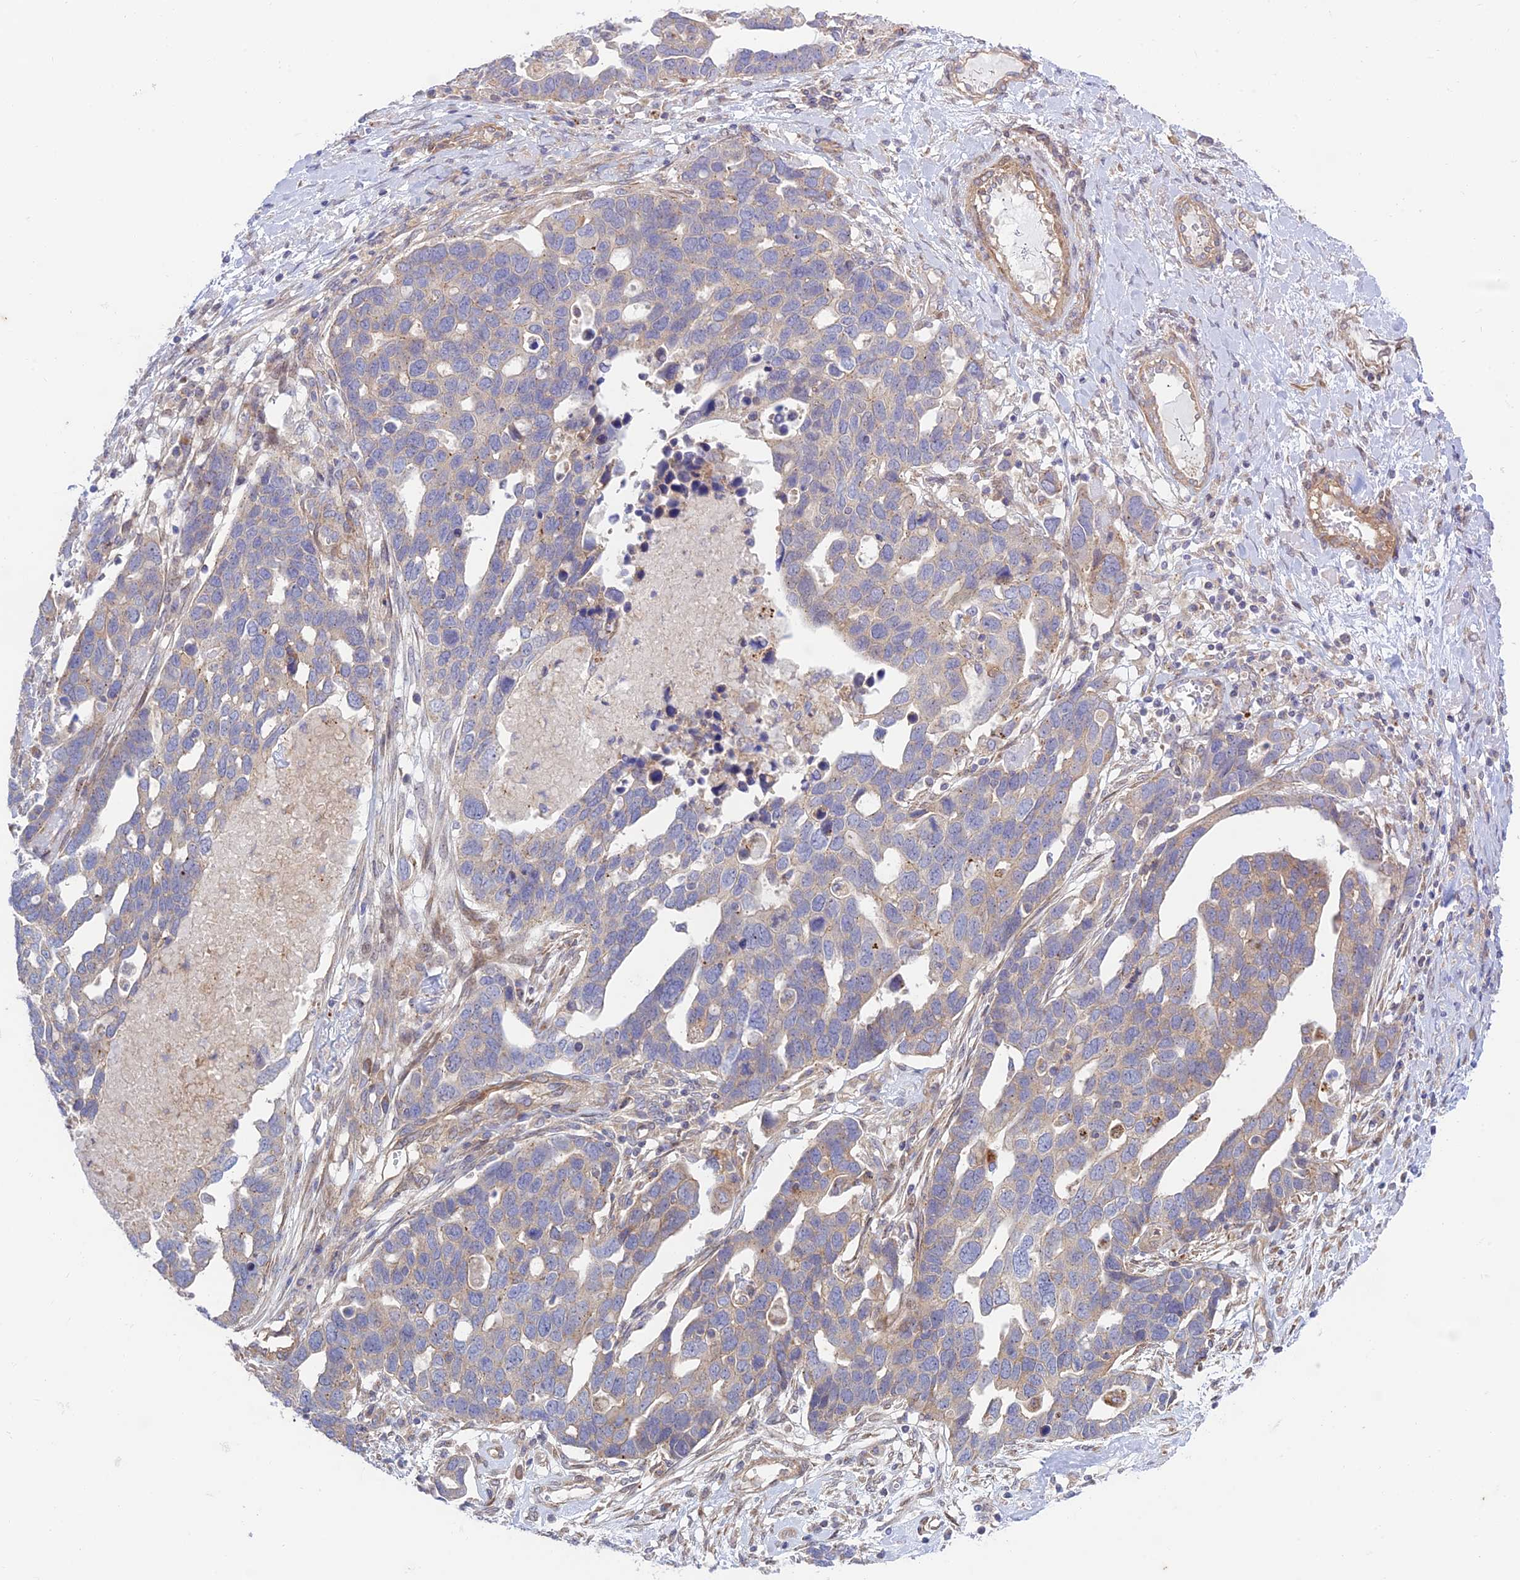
{"staining": {"intensity": "weak", "quantity": "<25%", "location": "cytoplasmic/membranous"}, "tissue": "ovarian cancer", "cell_type": "Tumor cells", "image_type": "cancer", "snomed": [{"axis": "morphology", "description": "Cystadenocarcinoma, serous, NOS"}, {"axis": "topography", "description": "Ovary"}], "caption": "There is no significant expression in tumor cells of ovarian cancer.", "gene": "KCNAB1", "patient": {"sex": "female", "age": 54}}